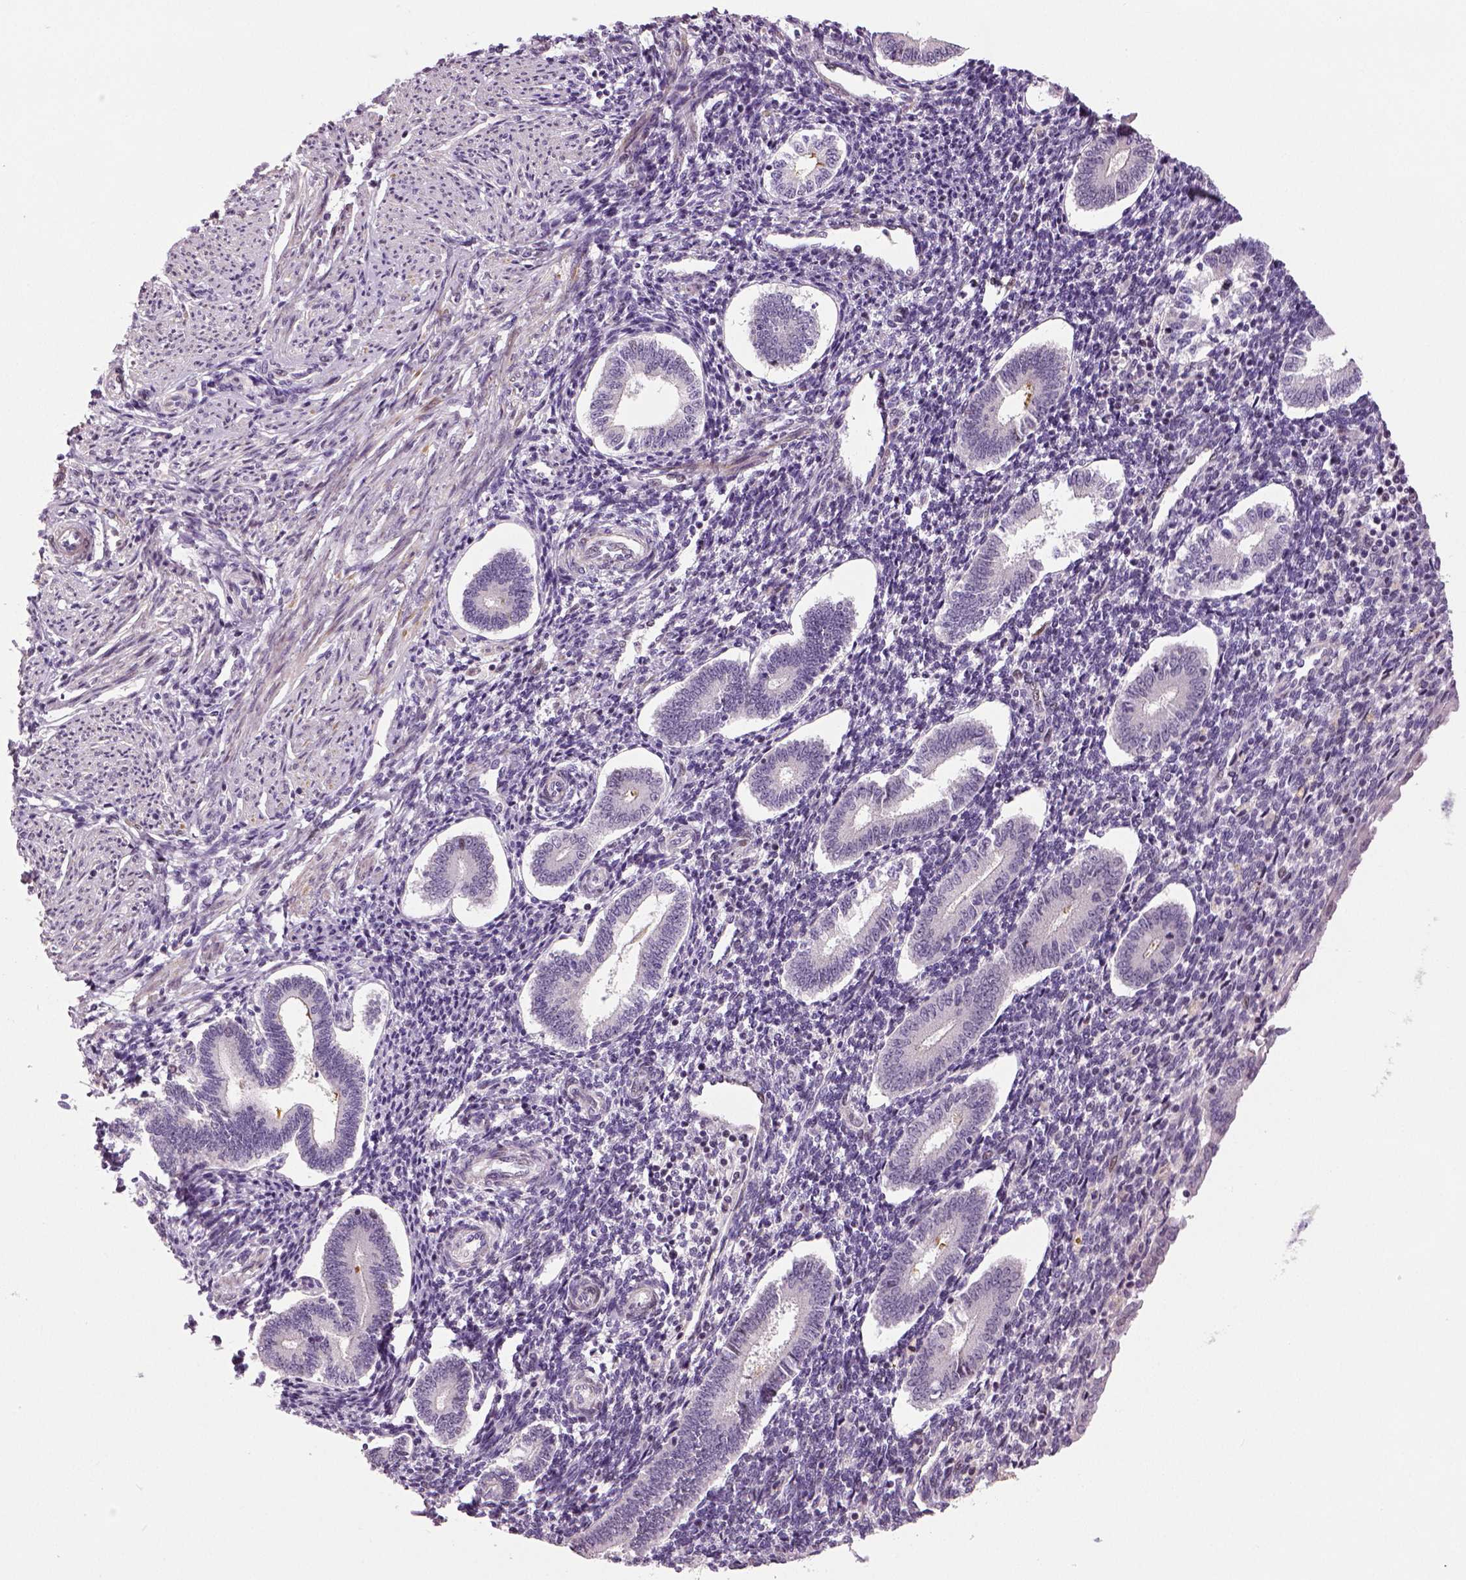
{"staining": {"intensity": "negative", "quantity": "none", "location": "none"}, "tissue": "endometrium", "cell_type": "Cells in endometrial stroma", "image_type": "normal", "snomed": [{"axis": "morphology", "description": "Normal tissue, NOS"}, {"axis": "topography", "description": "Endometrium"}], "caption": "Immunohistochemistry micrograph of unremarkable endometrium: endometrium stained with DAB (3,3'-diaminobenzidine) shows no significant protein expression in cells in endometrial stroma. (Stains: DAB immunohistochemistry (IHC) with hematoxylin counter stain, Microscopy: brightfield microscopy at high magnification).", "gene": "NECAB1", "patient": {"sex": "female", "age": 40}}